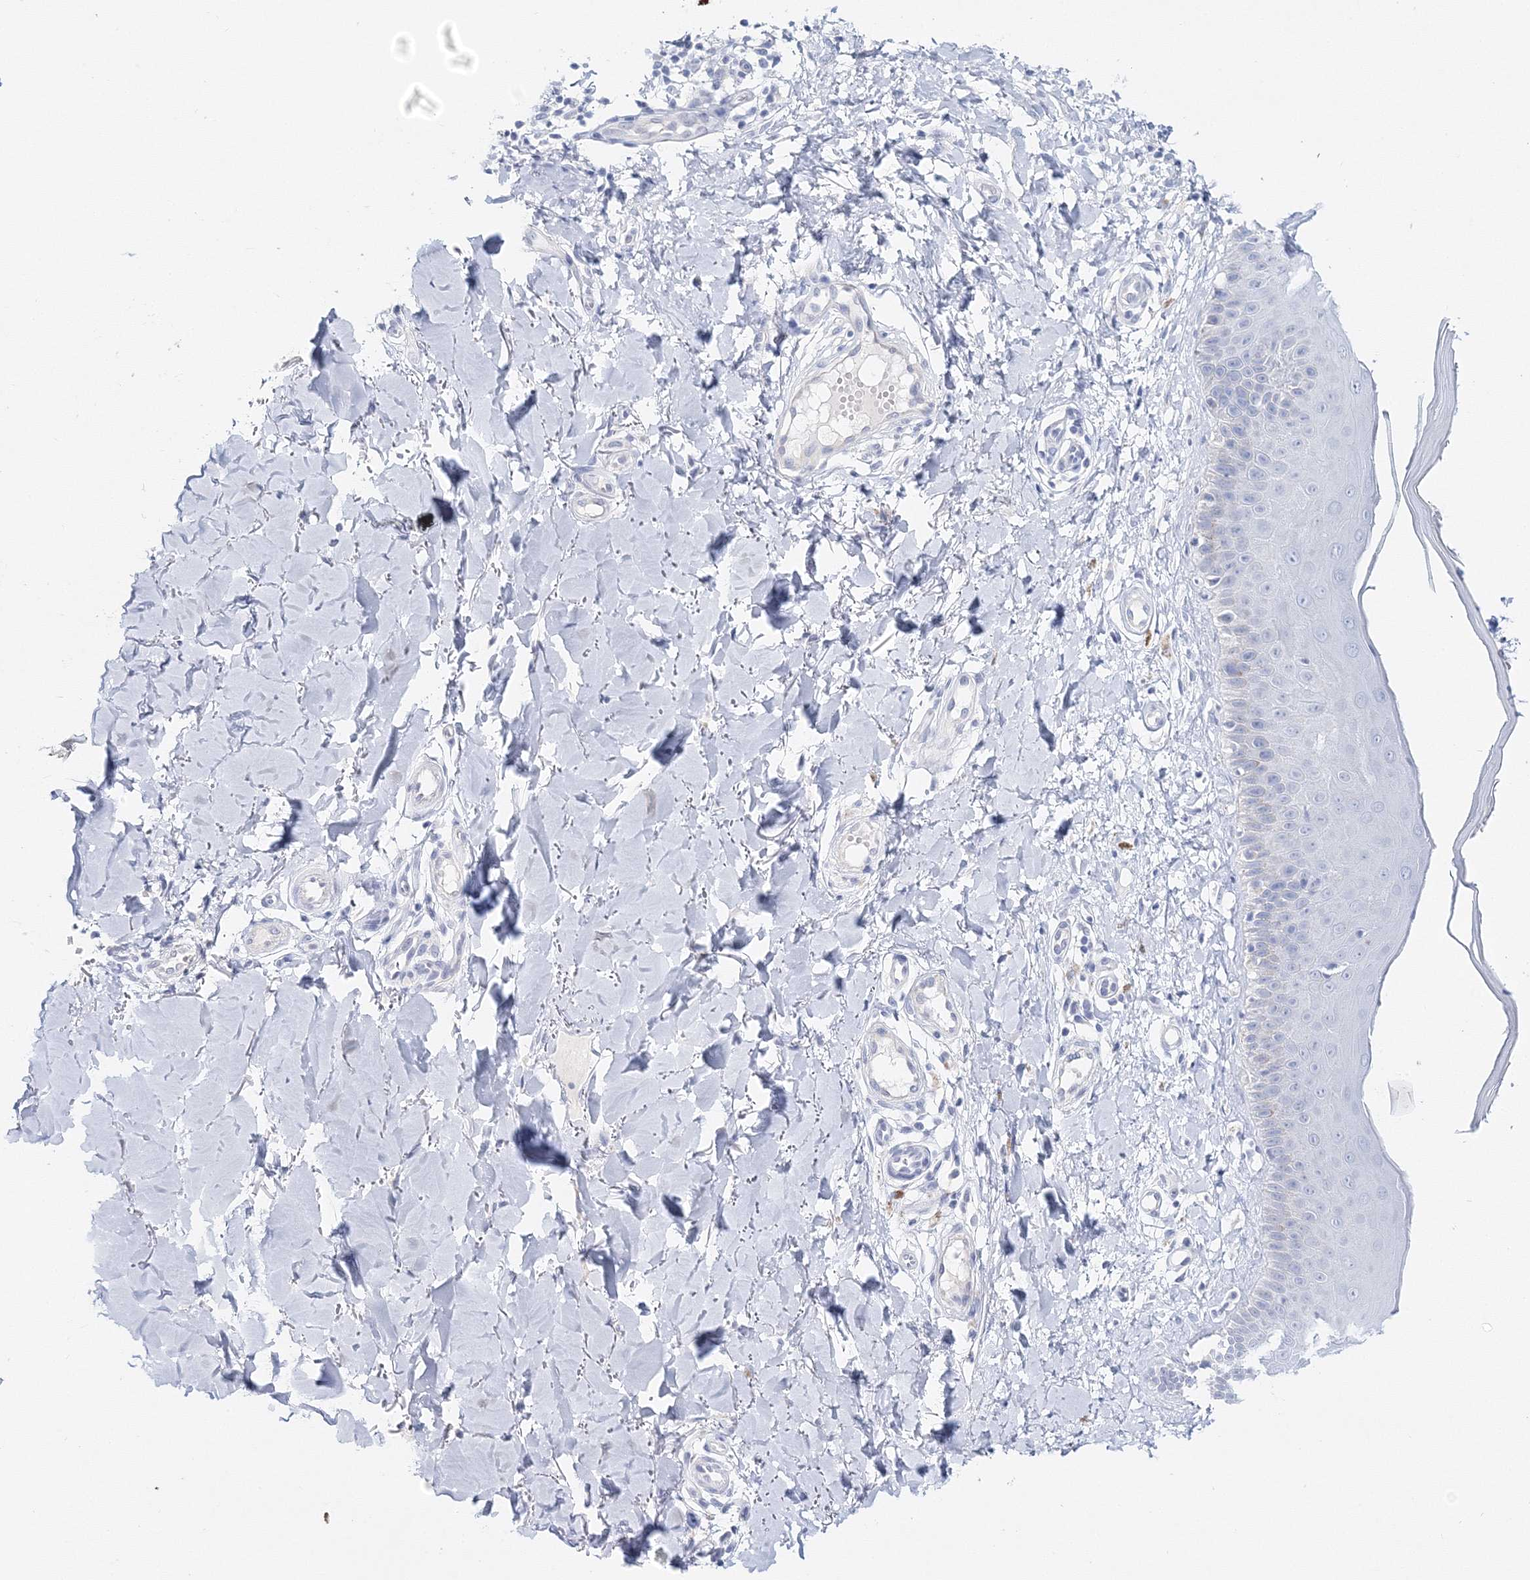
{"staining": {"intensity": "negative", "quantity": "none", "location": "none"}, "tissue": "skin", "cell_type": "Fibroblasts", "image_type": "normal", "snomed": [{"axis": "morphology", "description": "Normal tissue, NOS"}, {"axis": "topography", "description": "Skin"}], "caption": "Image shows no protein staining in fibroblasts of unremarkable skin. Nuclei are stained in blue.", "gene": "MYOZ2", "patient": {"sex": "male", "age": 52}}